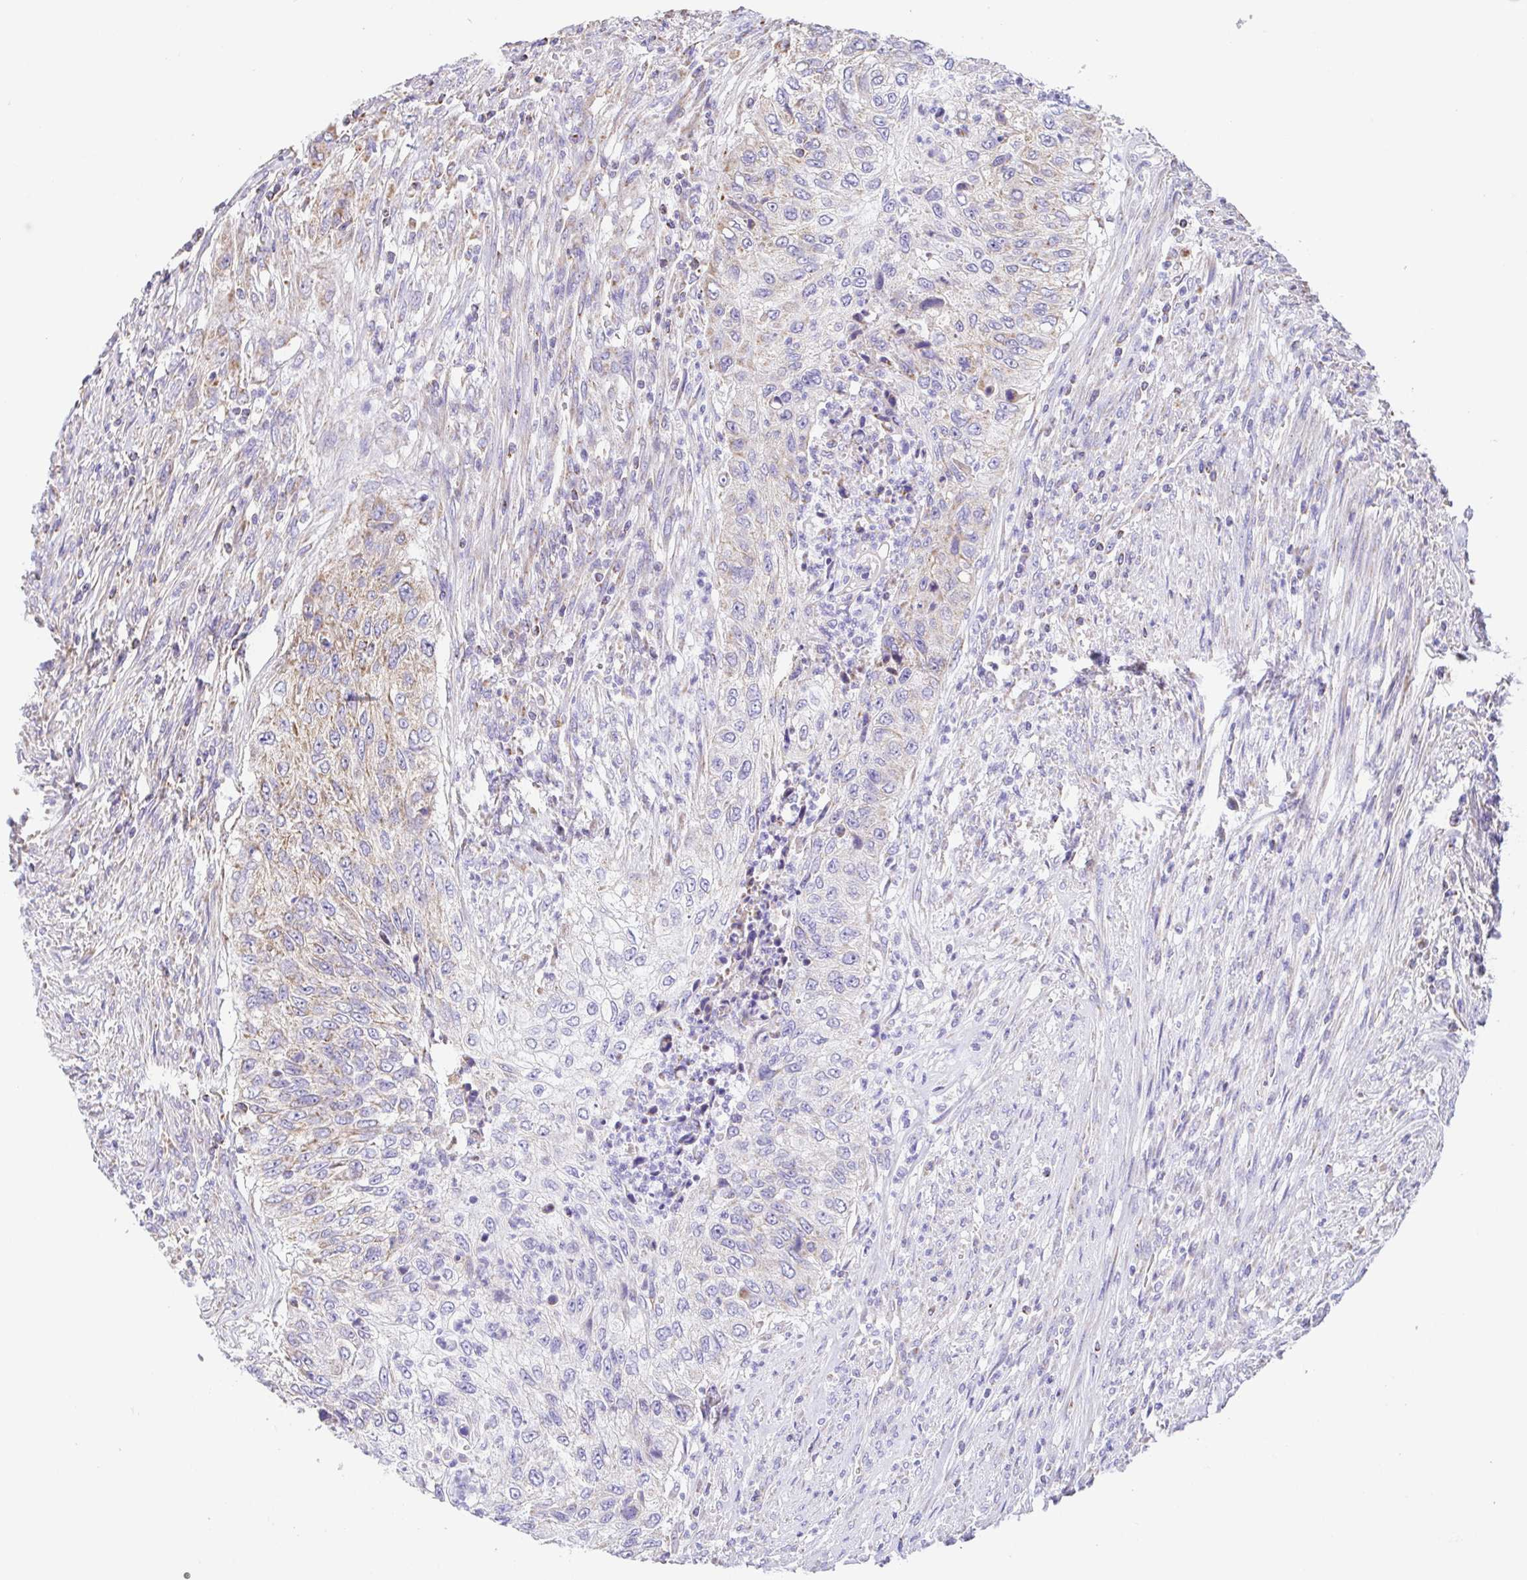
{"staining": {"intensity": "weak", "quantity": "<25%", "location": "cytoplasmic/membranous"}, "tissue": "urothelial cancer", "cell_type": "Tumor cells", "image_type": "cancer", "snomed": [{"axis": "morphology", "description": "Urothelial carcinoma, High grade"}, {"axis": "topography", "description": "Urinary bladder"}], "caption": "Urothelial carcinoma (high-grade) was stained to show a protein in brown. There is no significant positivity in tumor cells.", "gene": "GINM1", "patient": {"sex": "female", "age": 60}}